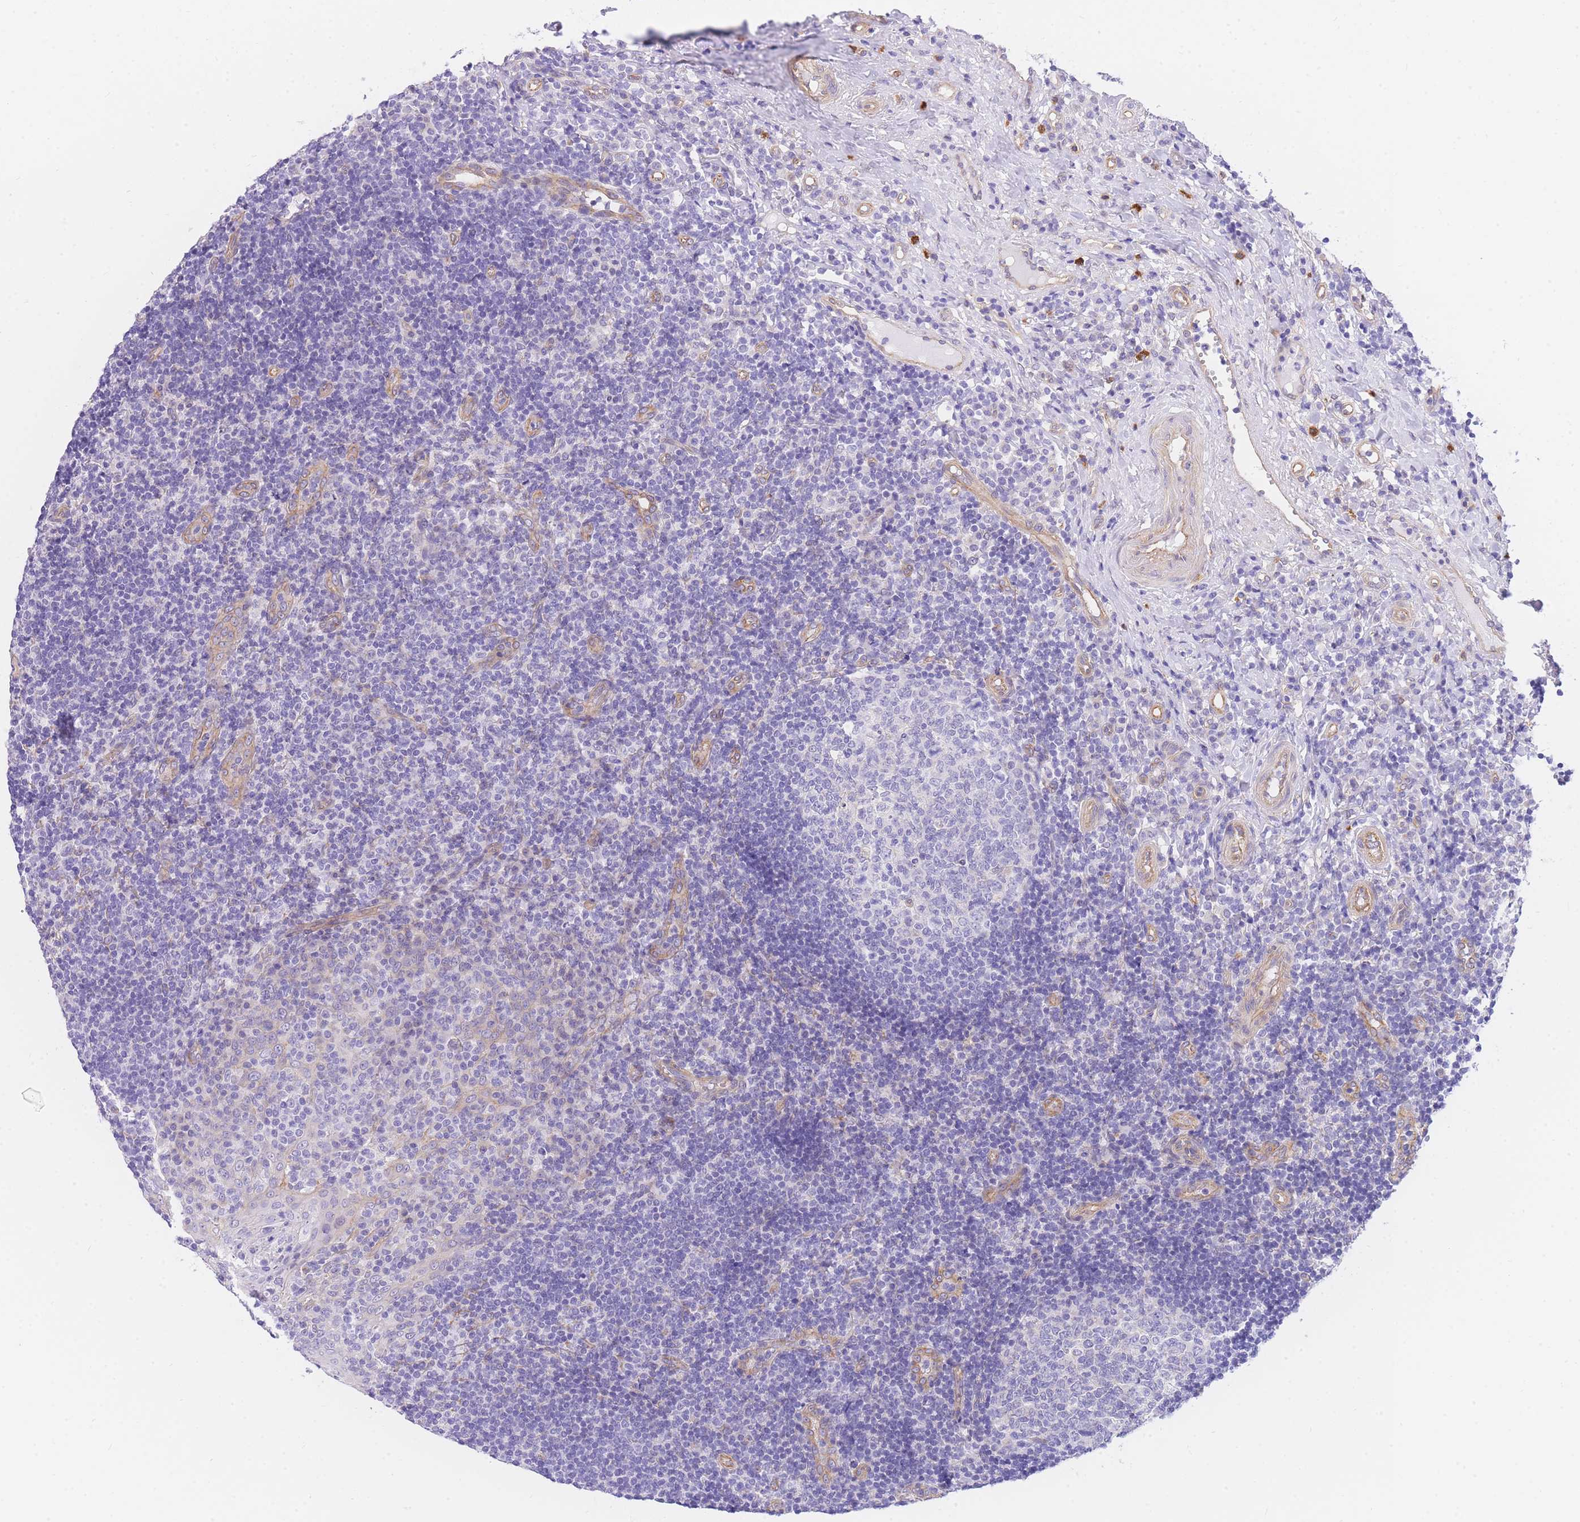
{"staining": {"intensity": "negative", "quantity": "none", "location": "none"}, "tissue": "tonsil", "cell_type": "Germinal center cells", "image_type": "normal", "snomed": [{"axis": "morphology", "description": "Normal tissue, NOS"}, {"axis": "topography", "description": "Tonsil"}], "caption": "Immunohistochemical staining of normal tonsil displays no significant expression in germinal center cells. The staining is performed using DAB brown chromogen with nuclei counter-stained in using hematoxylin.", "gene": "SRSF12", "patient": {"sex": "female", "age": 40}}